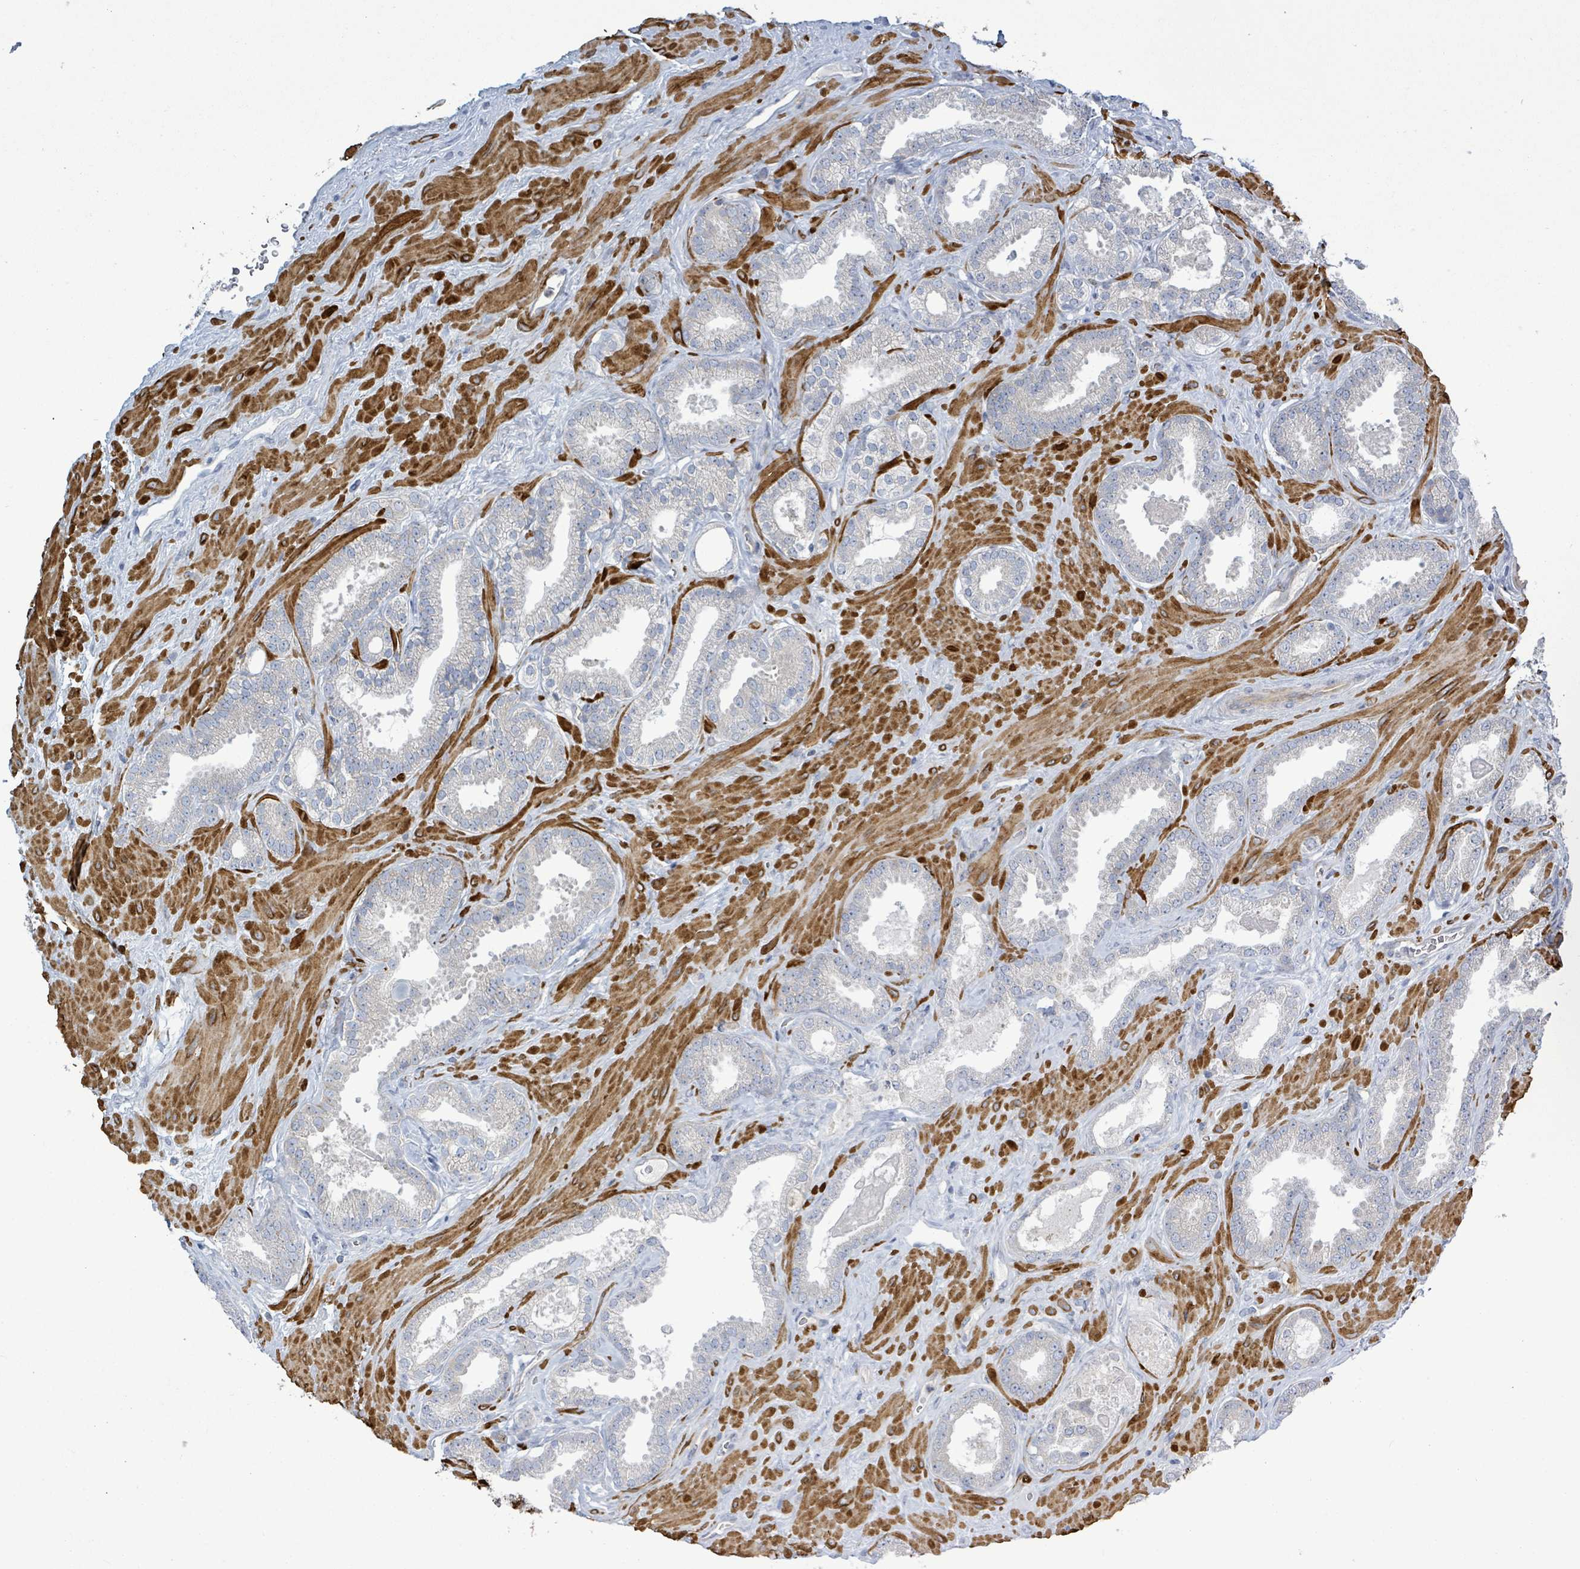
{"staining": {"intensity": "negative", "quantity": "none", "location": "none"}, "tissue": "prostate cancer", "cell_type": "Tumor cells", "image_type": "cancer", "snomed": [{"axis": "morphology", "description": "Adenocarcinoma, Low grade"}, {"axis": "topography", "description": "Prostate"}], "caption": "Tumor cells show no significant protein staining in prostate adenocarcinoma (low-grade).", "gene": "SIRPB1", "patient": {"sex": "male", "age": 62}}